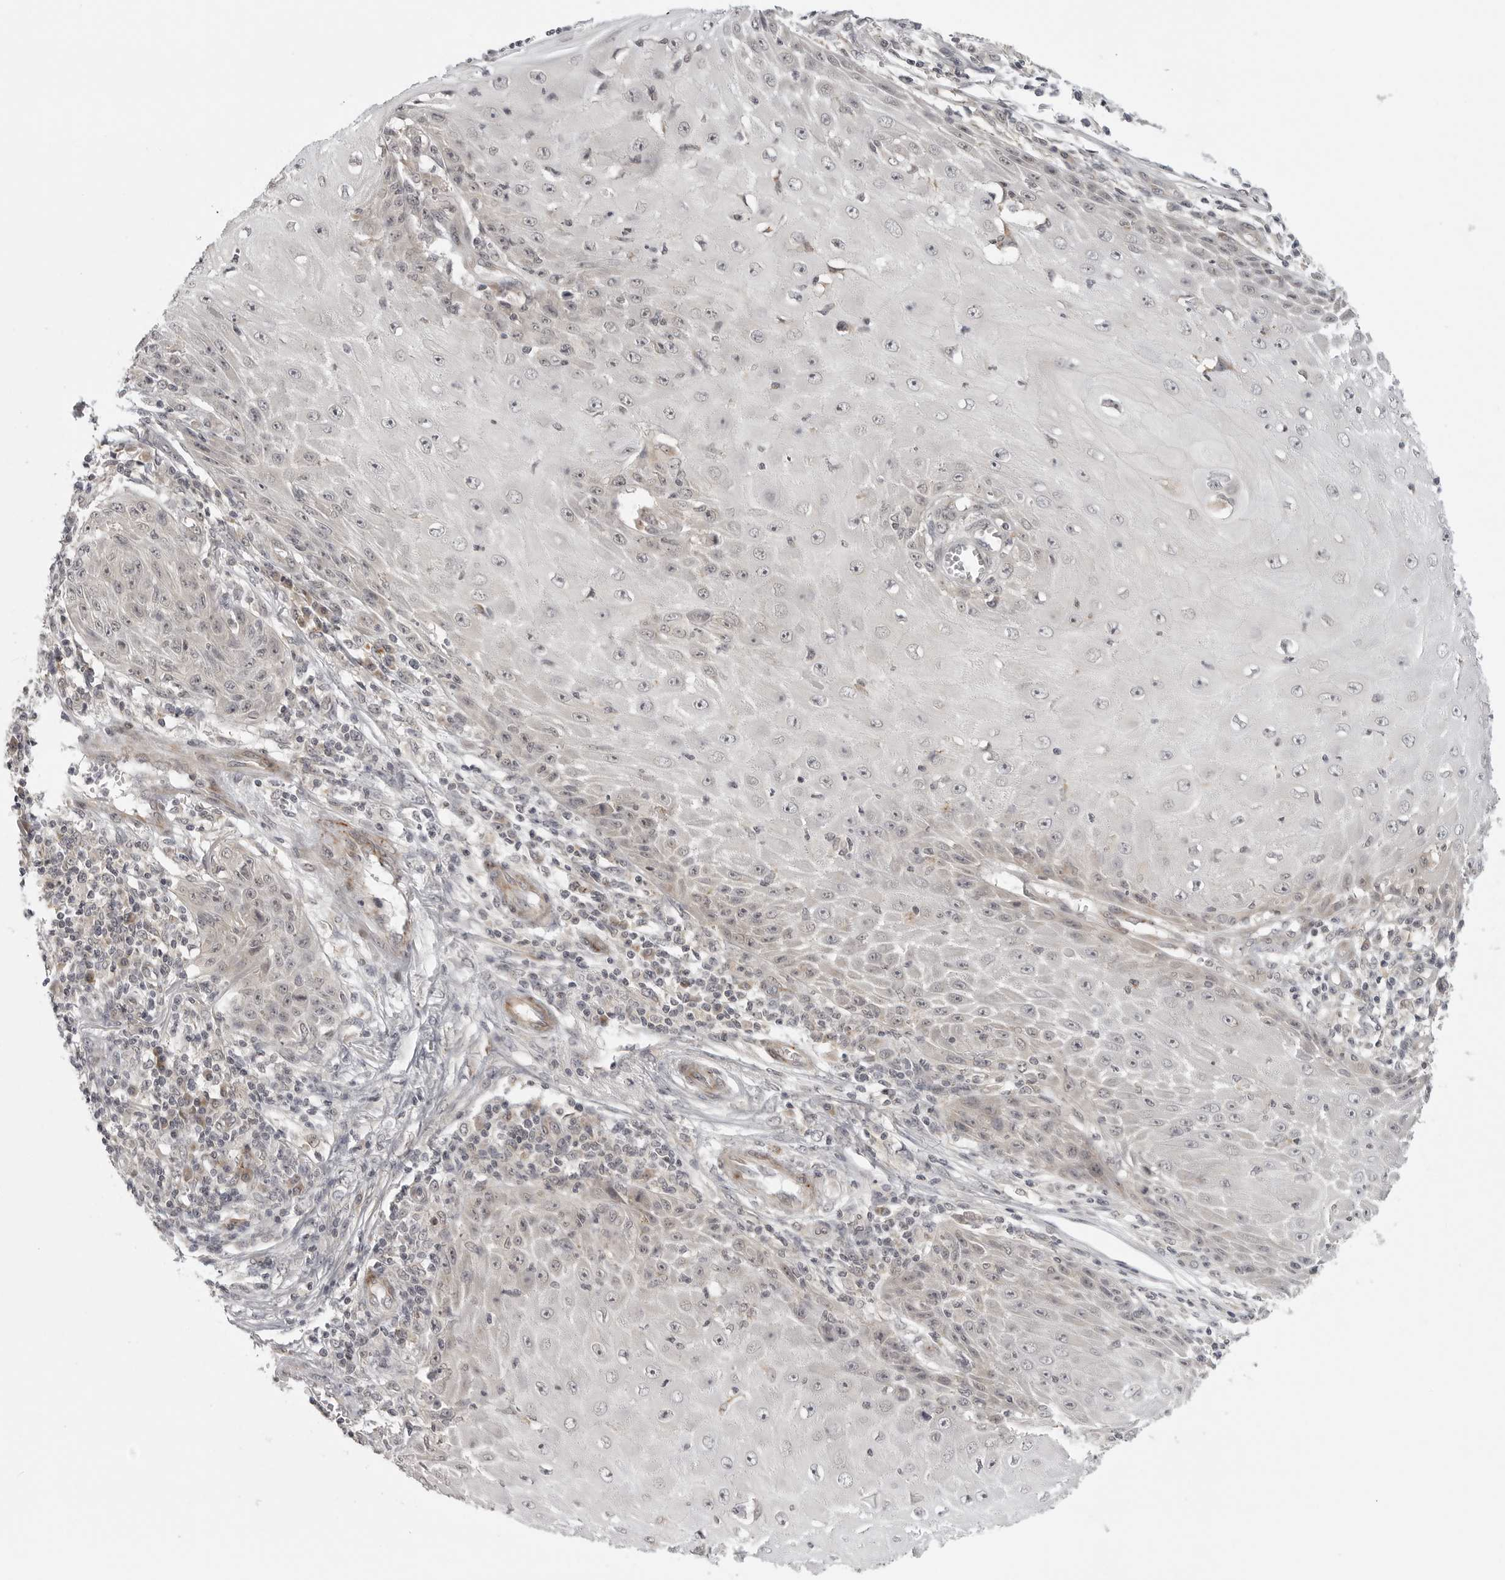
{"staining": {"intensity": "negative", "quantity": "none", "location": "none"}, "tissue": "skin cancer", "cell_type": "Tumor cells", "image_type": "cancer", "snomed": [{"axis": "morphology", "description": "Squamous cell carcinoma, NOS"}, {"axis": "topography", "description": "Skin"}], "caption": "Tumor cells show no significant protein staining in skin squamous cell carcinoma.", "gene": "TUT4", "patient": {"sex": "female", "age": 73}}